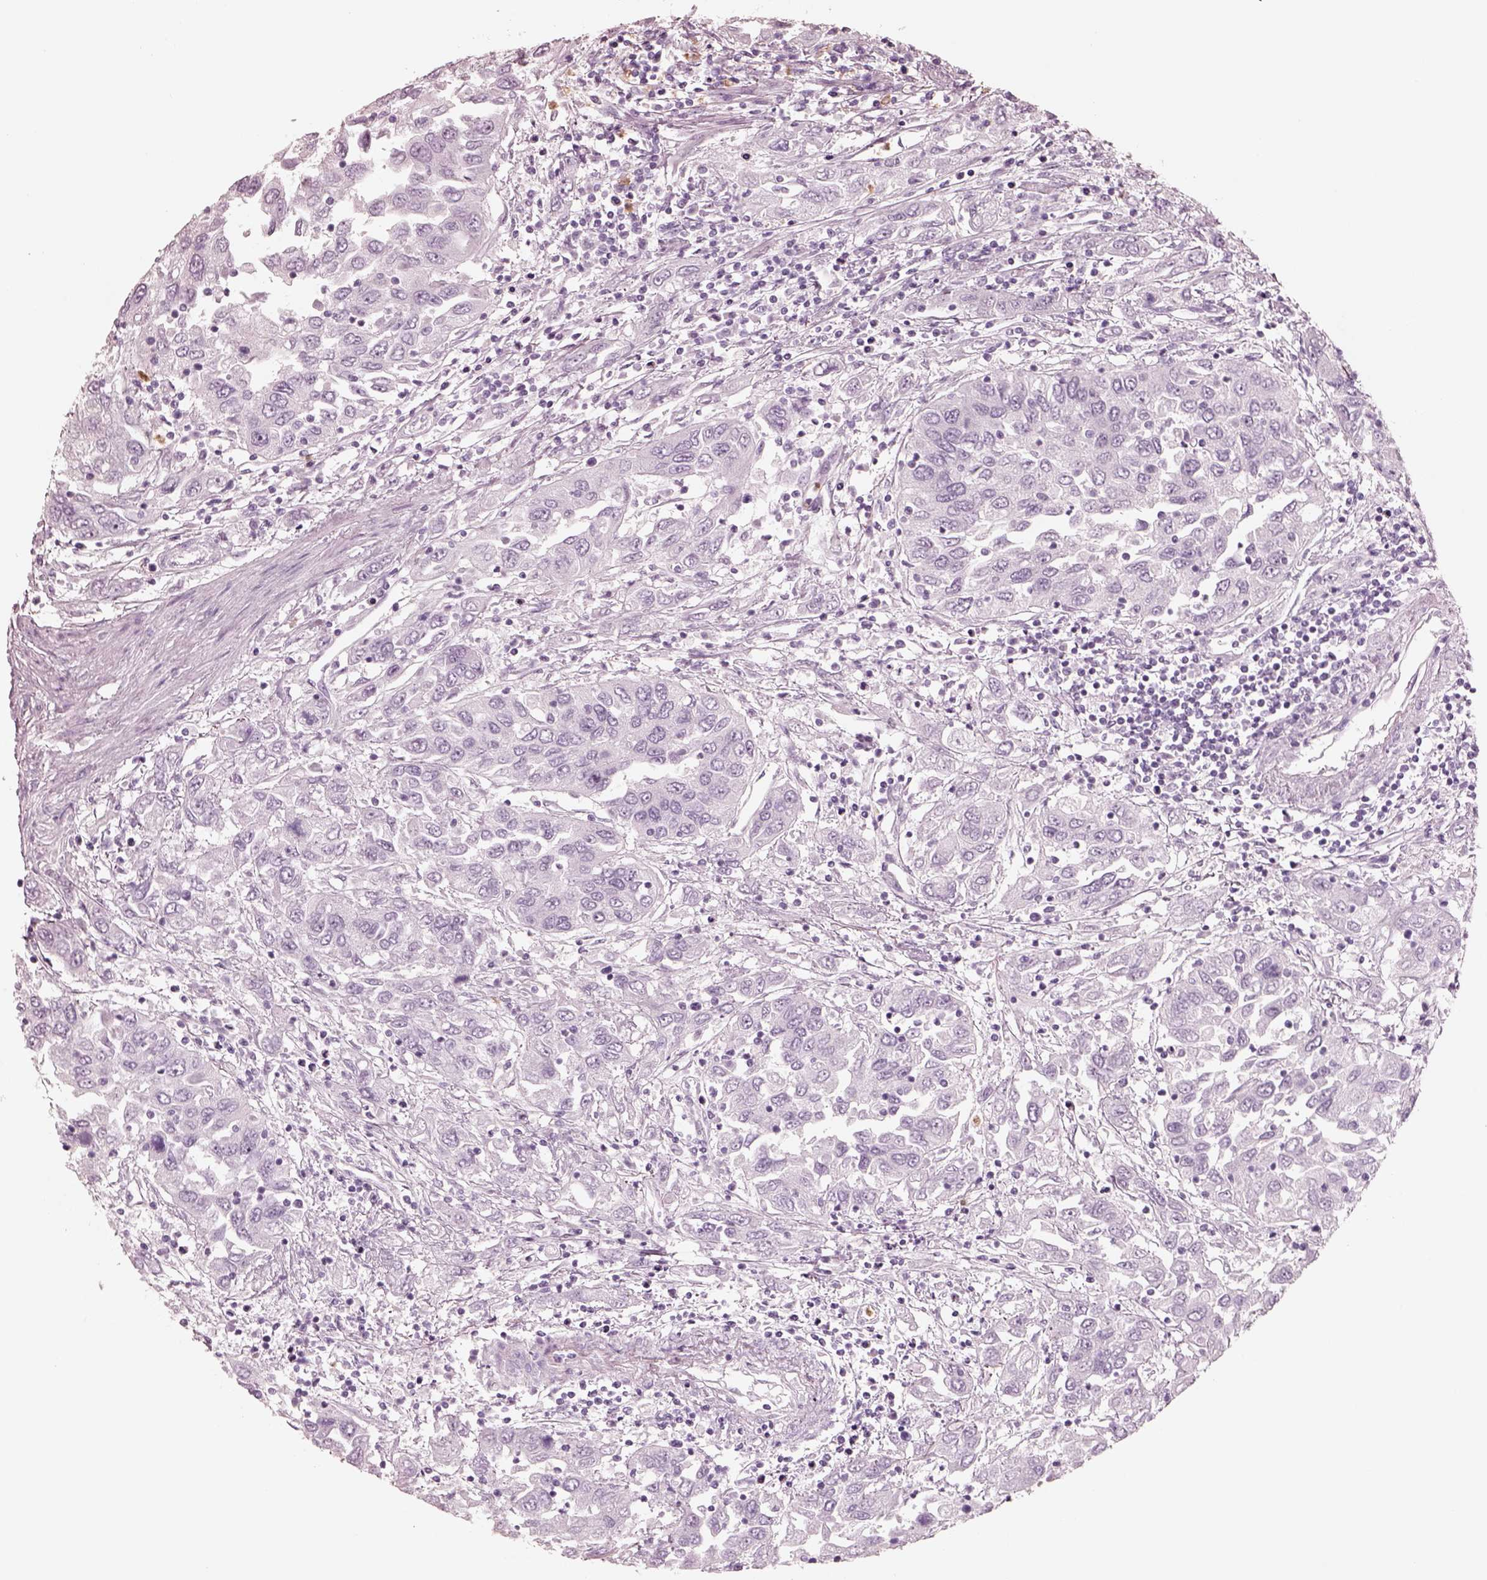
{"staining": {"intensity": "negative", "quantity": "none", "location": "none"}, "tissue": "urothelial cancer", "cell_type": "Tumor cells", "image_type": "cancer", "snomed": [{"axis": "morphology", "description": "Urothelial carcinoma, High grade"}, {"axis": "topography", "description": "Urinary bladder"}], "caption": "This micrograph is of urothelial carcinoma (high-grade) stained with IHC to label a protein in brown with the nuclei are counter-stained blue. There is no staining in tumor cells.", "gene": "ELANE", "patient": {"sex": "male", "age": 76}}